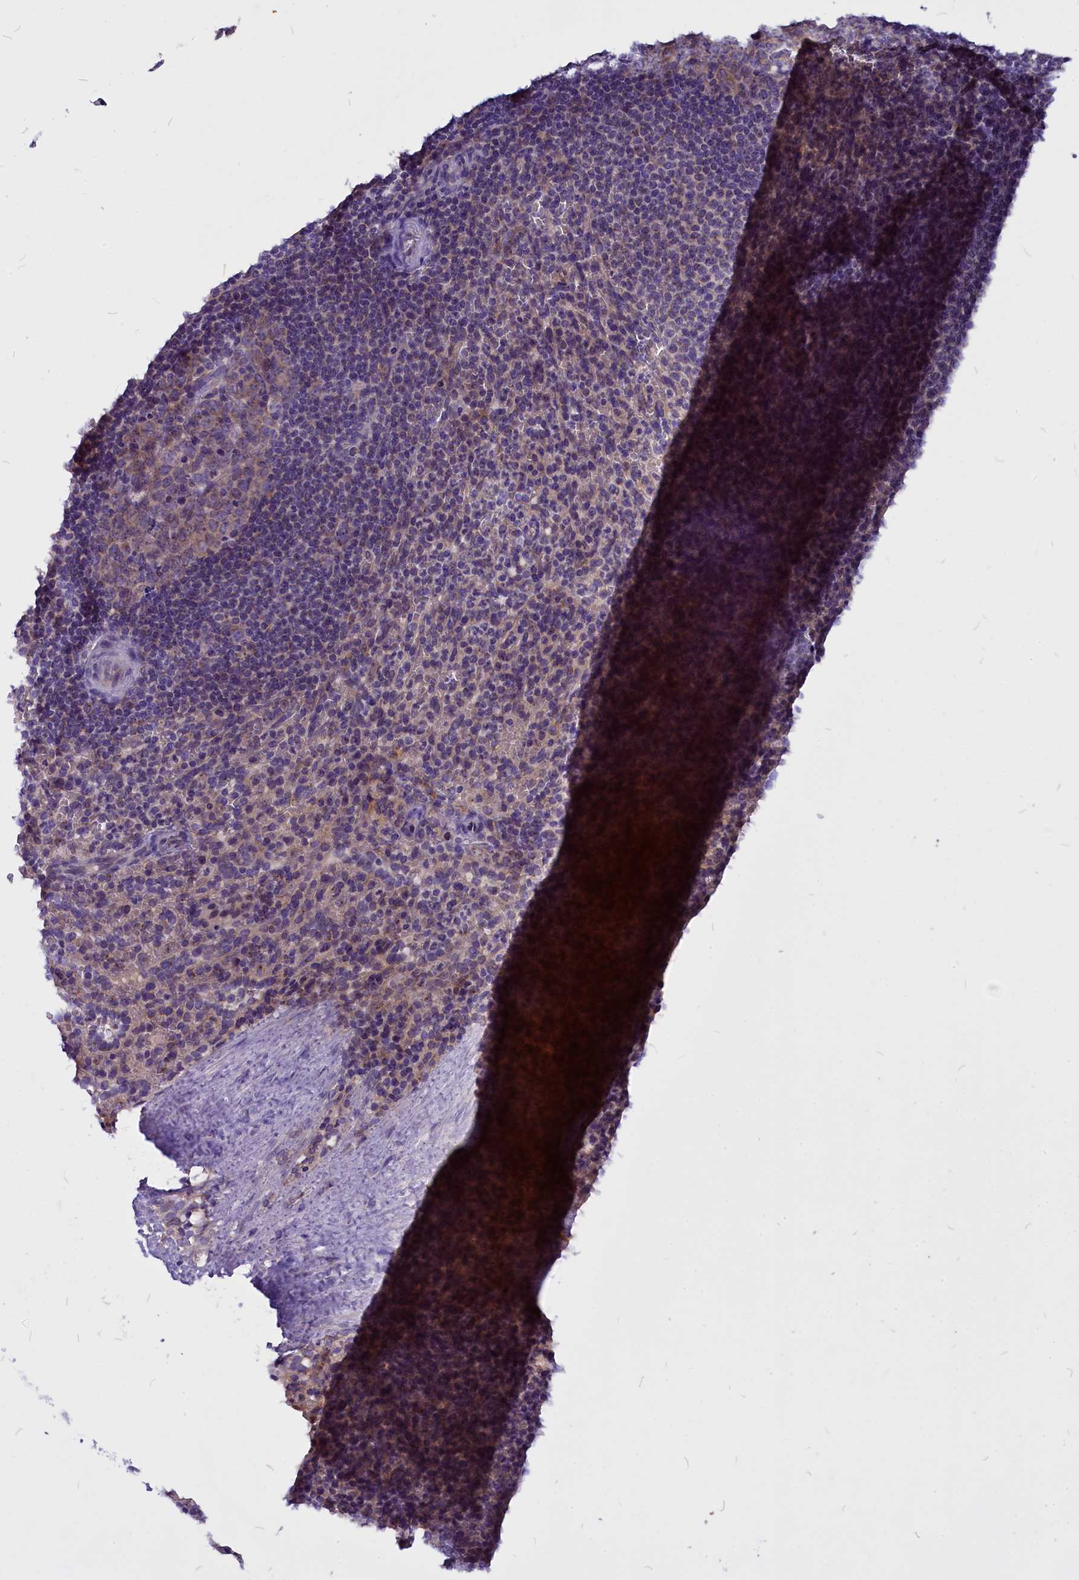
{"staining": {"intensity": "negative", "quantity": "none", "location": "none"}, "tissue": "spleen", "cell_type": "Cells in red pulp", "image_type": "normal", "snomed": [{"axis": "morphology", "description": "Normal tissue, NOS"}, {"axis": "topography", "description": "Spleen"}], "caption": "High magnification brightfield microscopy of benign spleen stained with DAB (brown) and counterstained with hematoxylin (blue): cells in red pulp show no significant expression.", "gene": "CEP170", "patient": {"sex": "female", "age": 21}}